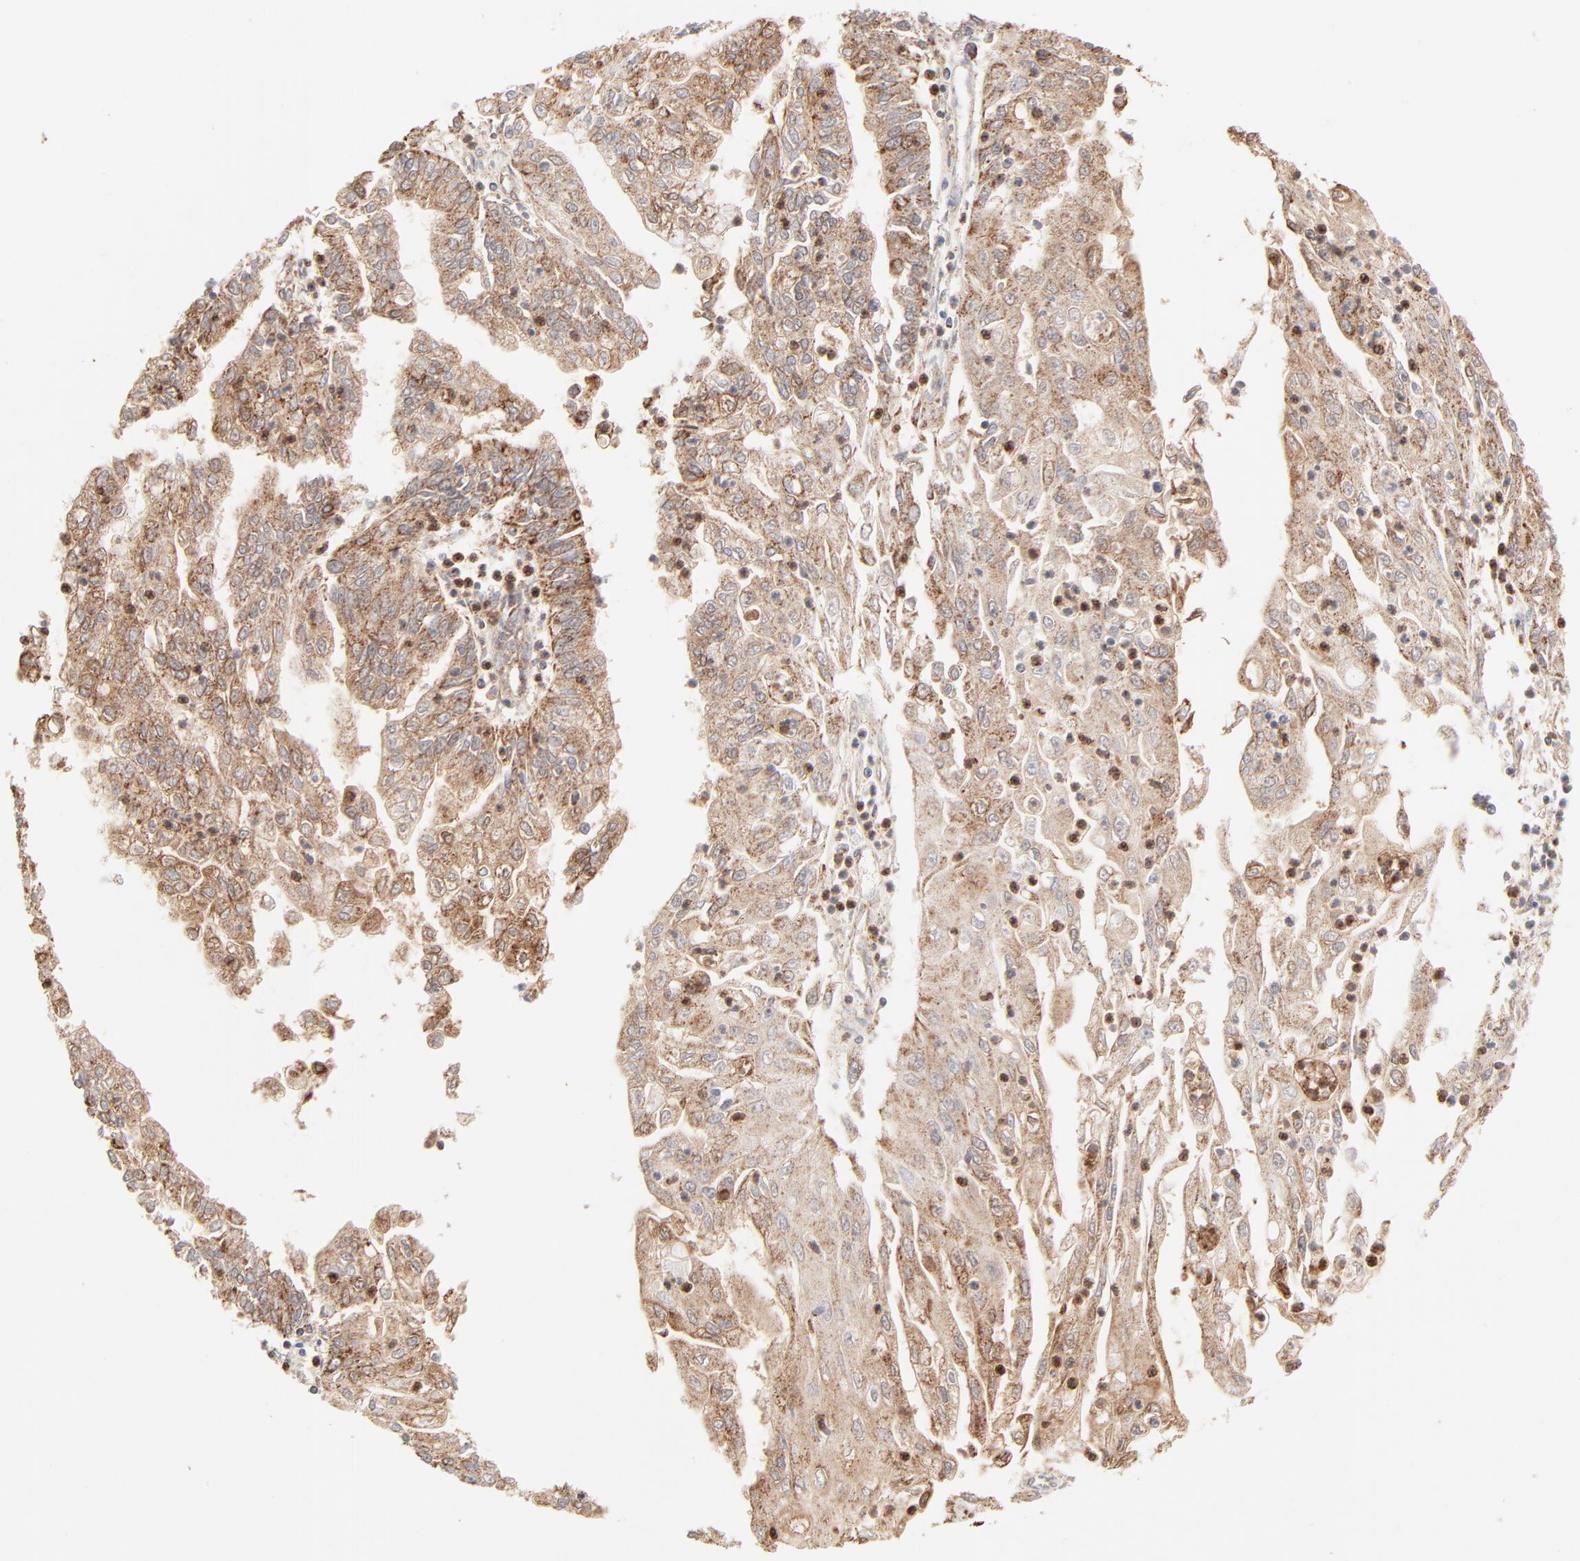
{"staining": {"intensity": "moderate", "quantity": ">75%", "location": "cytoplasmic/membranous"}, "tissue": "endometrial cancer", "cell_type": "Tumor cells", "image_type": "cancer", "snomed": [{"axis": "morphology", "description": "Adenocarcinoma, NOS"}, {"axis": "topography", "description": "Endometrium"}], "caption": "Protein staining by immunohistochemistry (IHC) displays moderate cytoplasmic/membranous expression in about >75% of tumor cells in endometrial adenocarcinoma.", "gene": "CSPG4", "patient": {"sex": "female", "age": 75}}